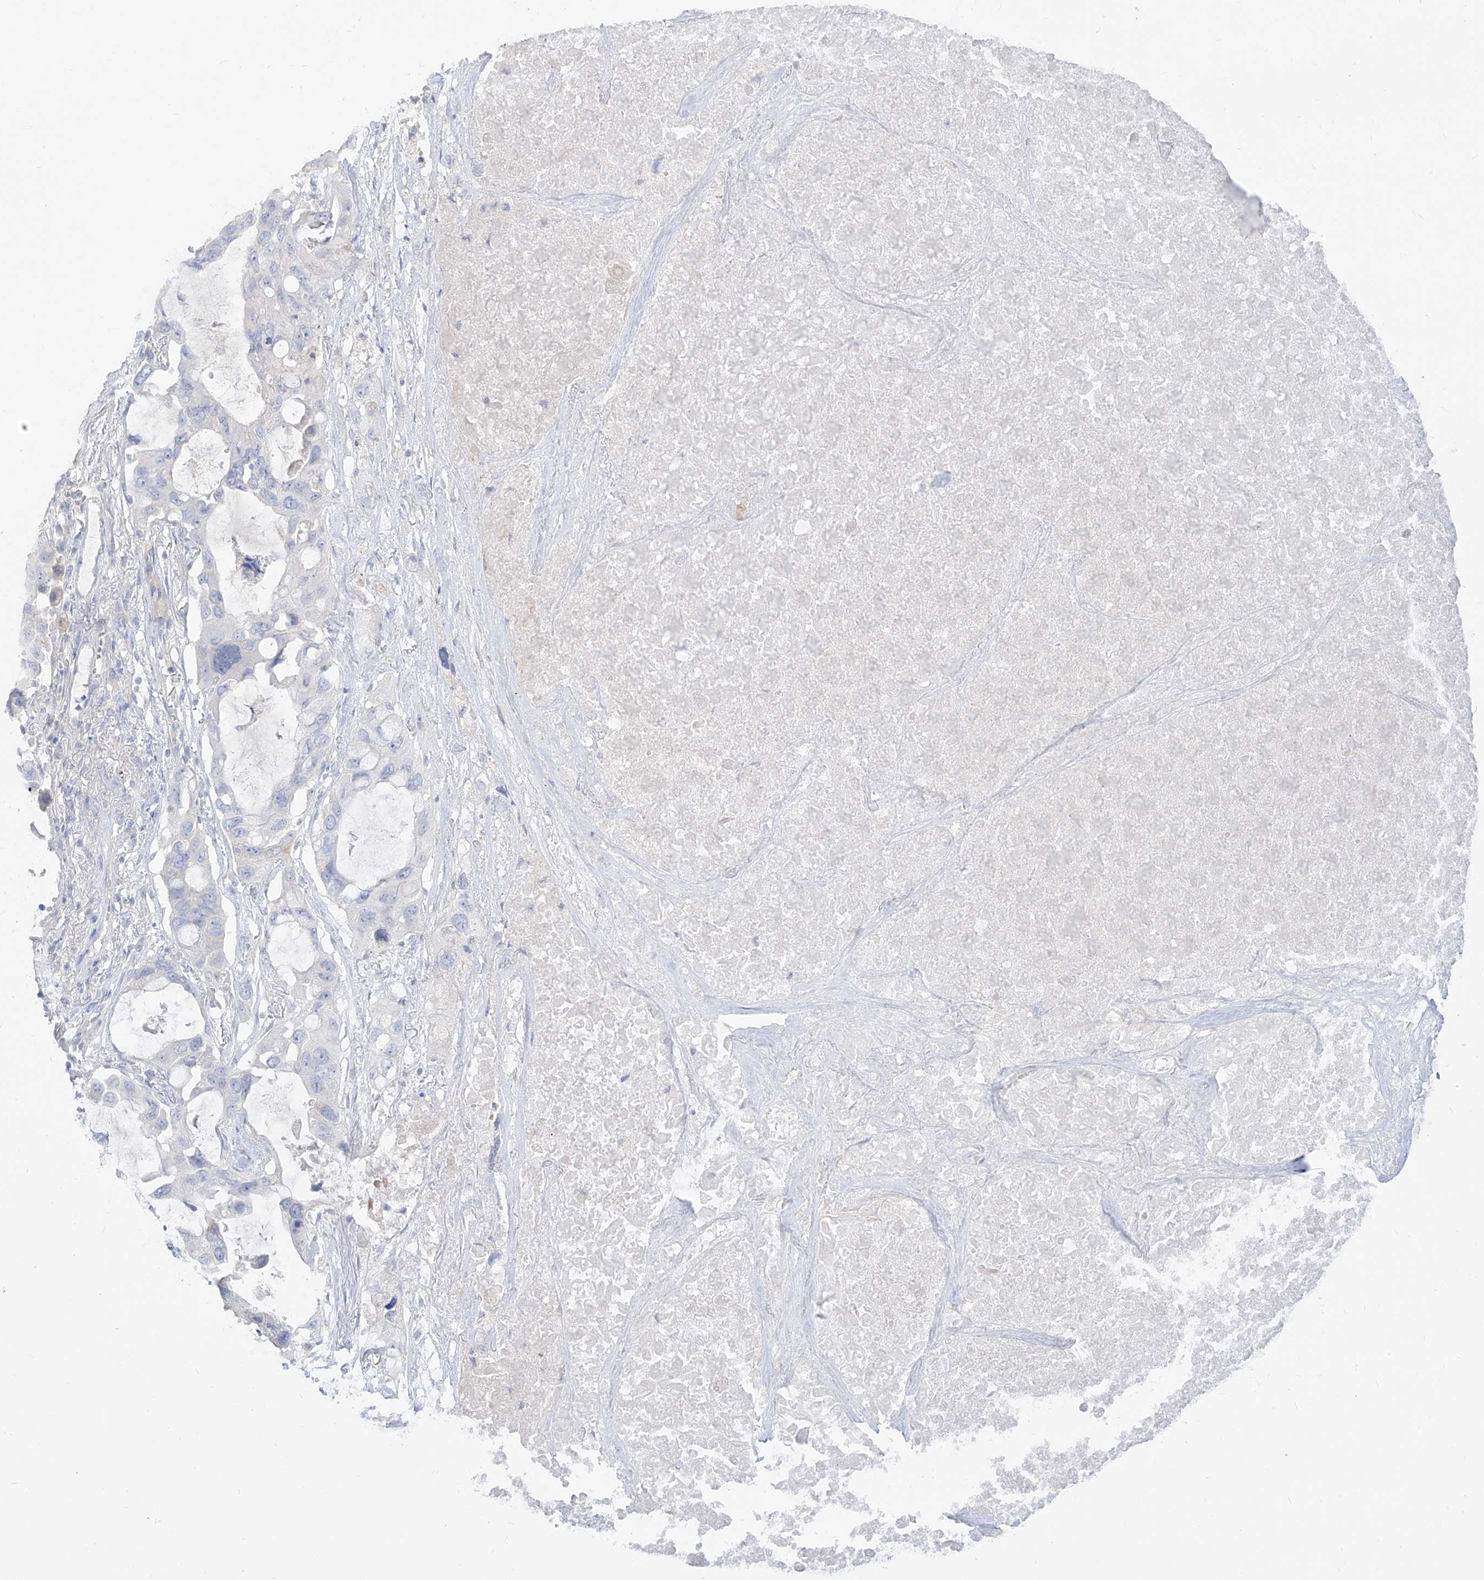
{"staining": {"intensity": "negative", "quantity": "none", "location": "none"}, "tissue": "lung cancer", "cell_type": "Tumor cells", "image_type": "cancer", "snomed": [{"axis": "morphology", "description": "Squamous cell carcinoma, NOS"}, {"axis": "topography", "description": "Lung"}], "caption": "DAB (3,3'-diaminobenzidine) immunohistochemical staining of lung squamous cell carcinoma shows no significant positivity in tumor cells. (DAB (3,3'-diaminobenzidine) immunohistochemistry (IHC), high magnification).", "gene": "ARHGEF40", "patient": {"sex": "female", "age": 73}}